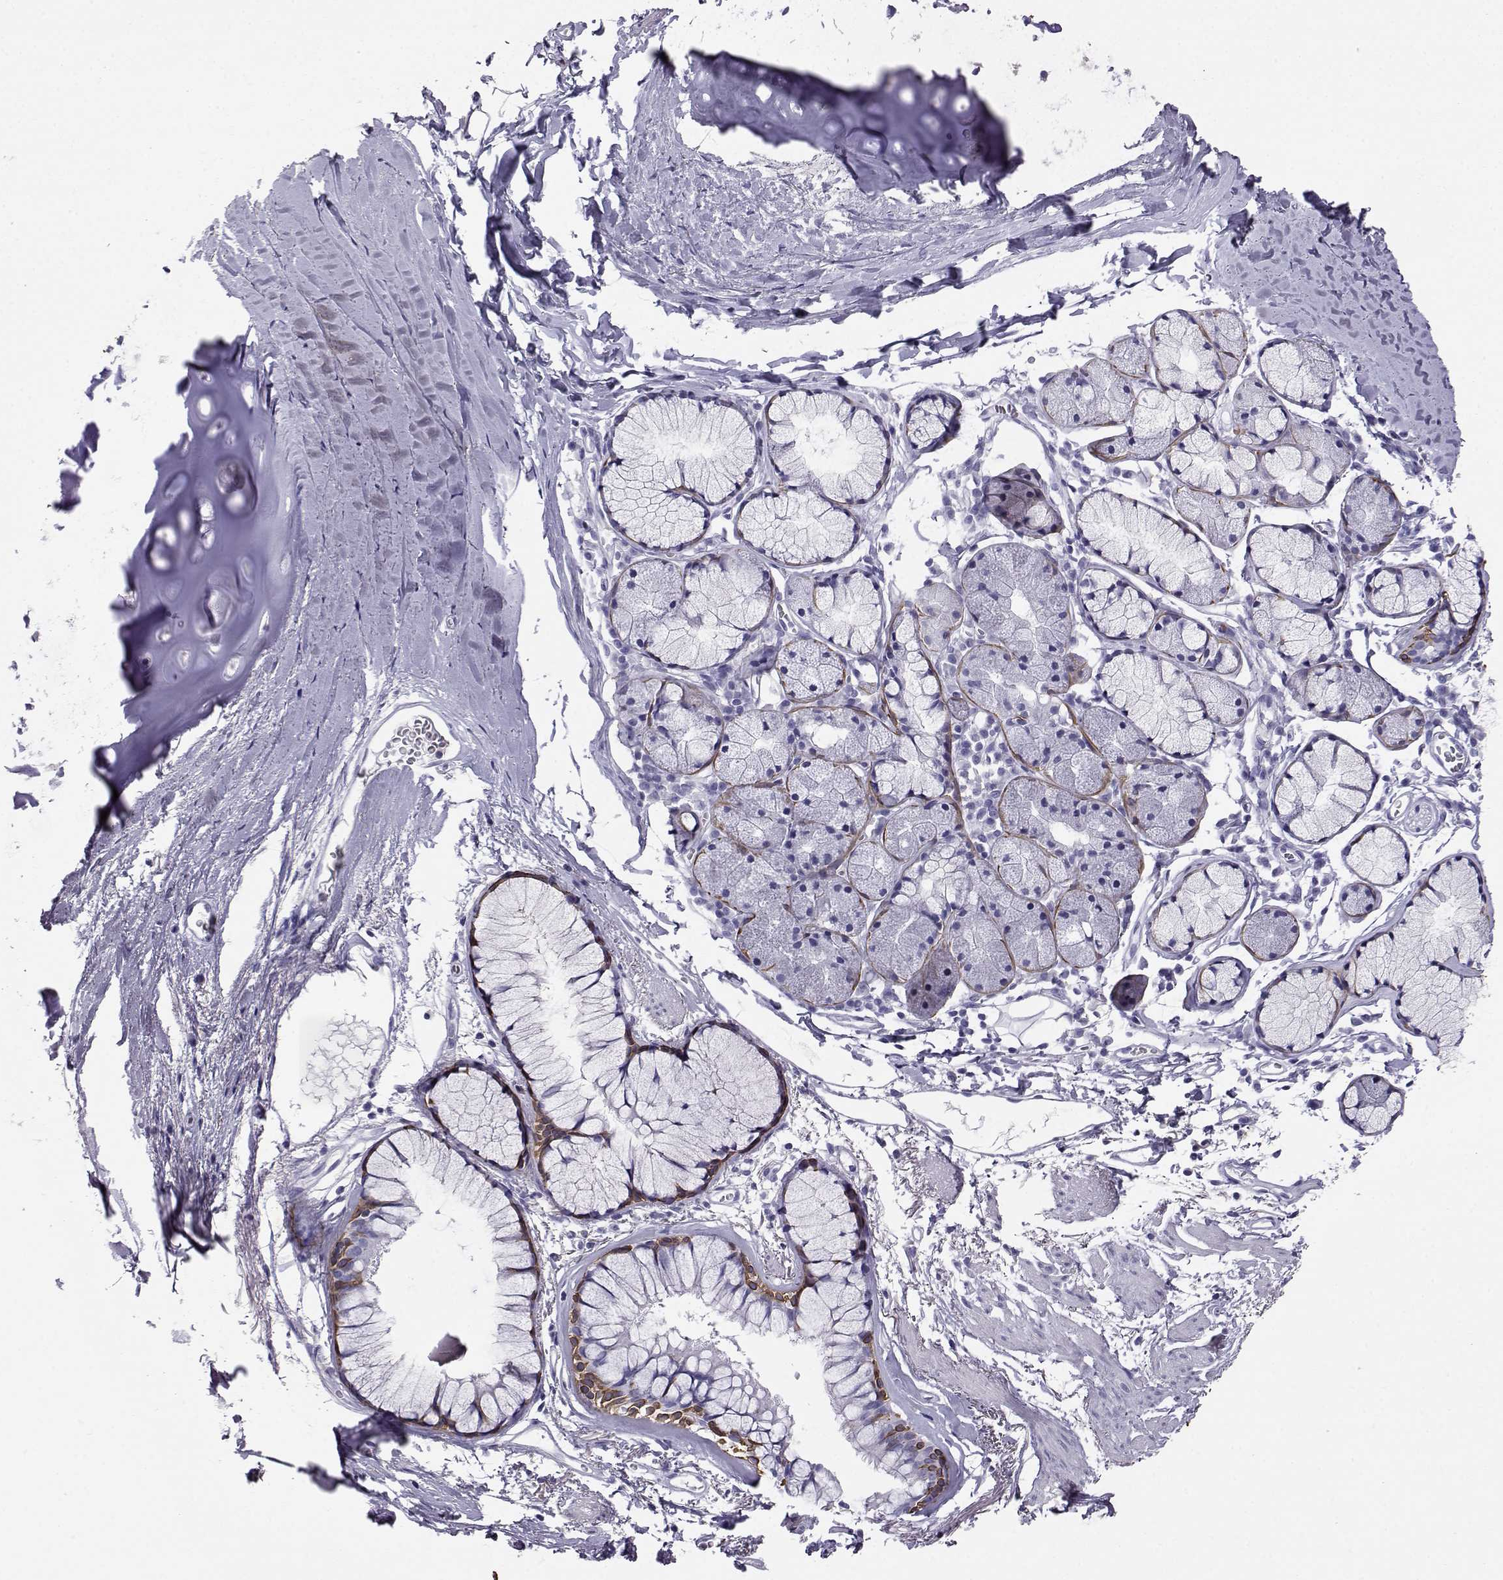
{"staining": {"intensity": "moderate", "quantity": "<25%", "location": "cytoplasmic/membranous"}, "tissue": "bronchus", "cell_type": "Respiratory epithelial cells", "image_type": "normal", "snomed": [{"axis": "morphology", "description": "Normal tissue, NOS"}, {"axis": "morphology", "description": "Squamous cell carcinoma, NOS"}, {"axis": "topography", "description": "Cartilage tissue"}, {"axis": "topography", "description": "Bronchus"}], "caption": "Respiratory epithelial cells display low levels of moderate cytoplasmic/membranous staining in approximately <25% of cells in unremarkable bronchus.", "gene": "AKR1B1", "patient": {"sex": "male", "age": 72}}